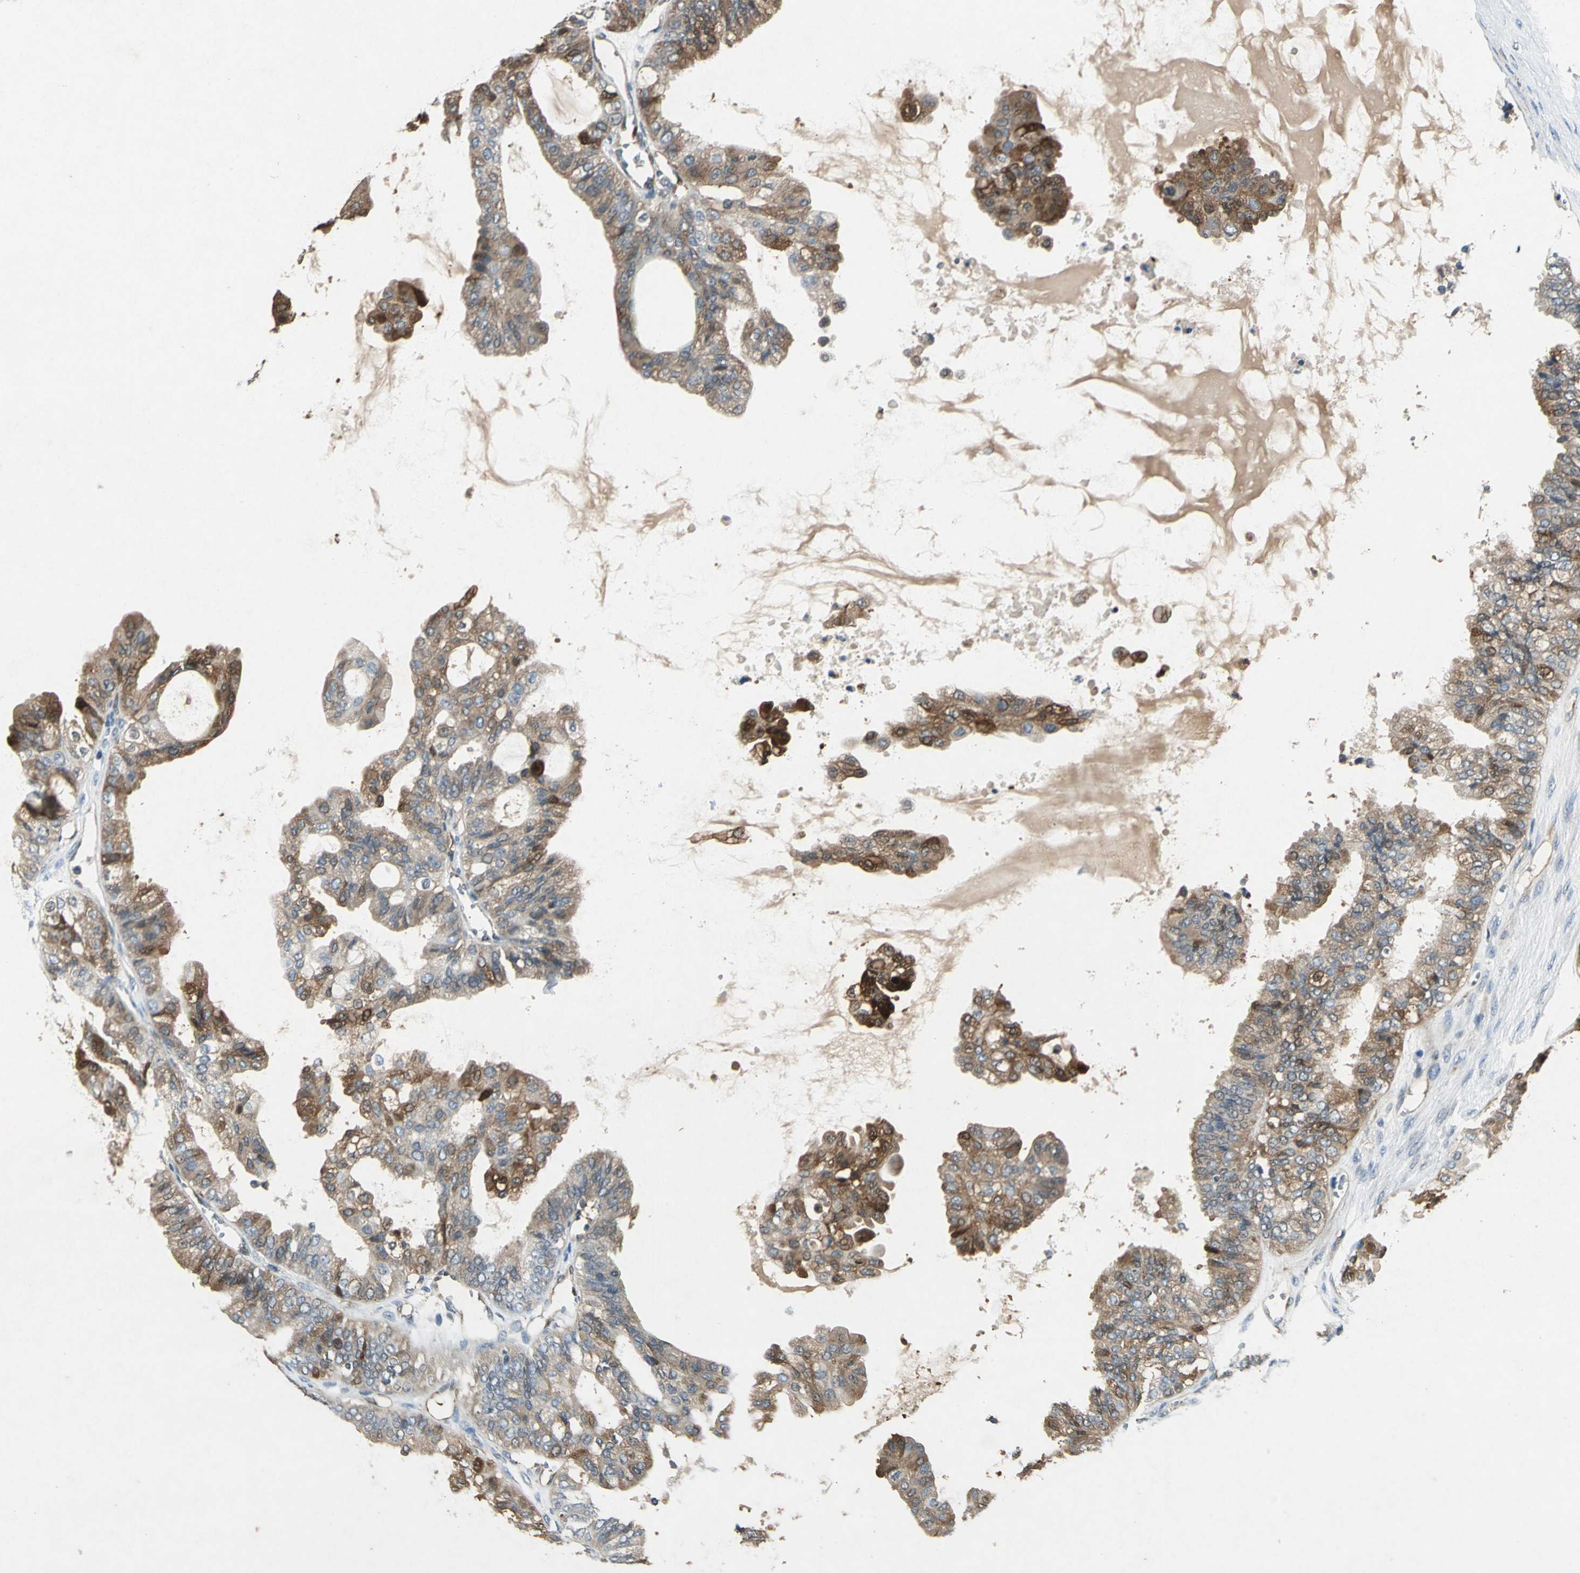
{"staining": {"intensity": "moderate", "quantity": ">75%", "location": "cytoplasmic/membranous"}, "tissue": "ovarian cancer", "cell_type": "Tumor cells", "image_type": "cancer", "snomed": [{"axis": "morphology", "description": "Carcinoma, NOS"}, {"axis": "morphology", "description": "Carcinoma, endometroid"}, {"axis": "topography", "description": "Ovary"}], "caption": "A high-resolution micrograph shows IHC staining of endometroid carcinoma (ovarian), which shows moderate cytoplasmic/membranous staining in about >75% of tumor cells.", "gene": "RRM2B", "patient": {"sex": "female", "age": 50}}